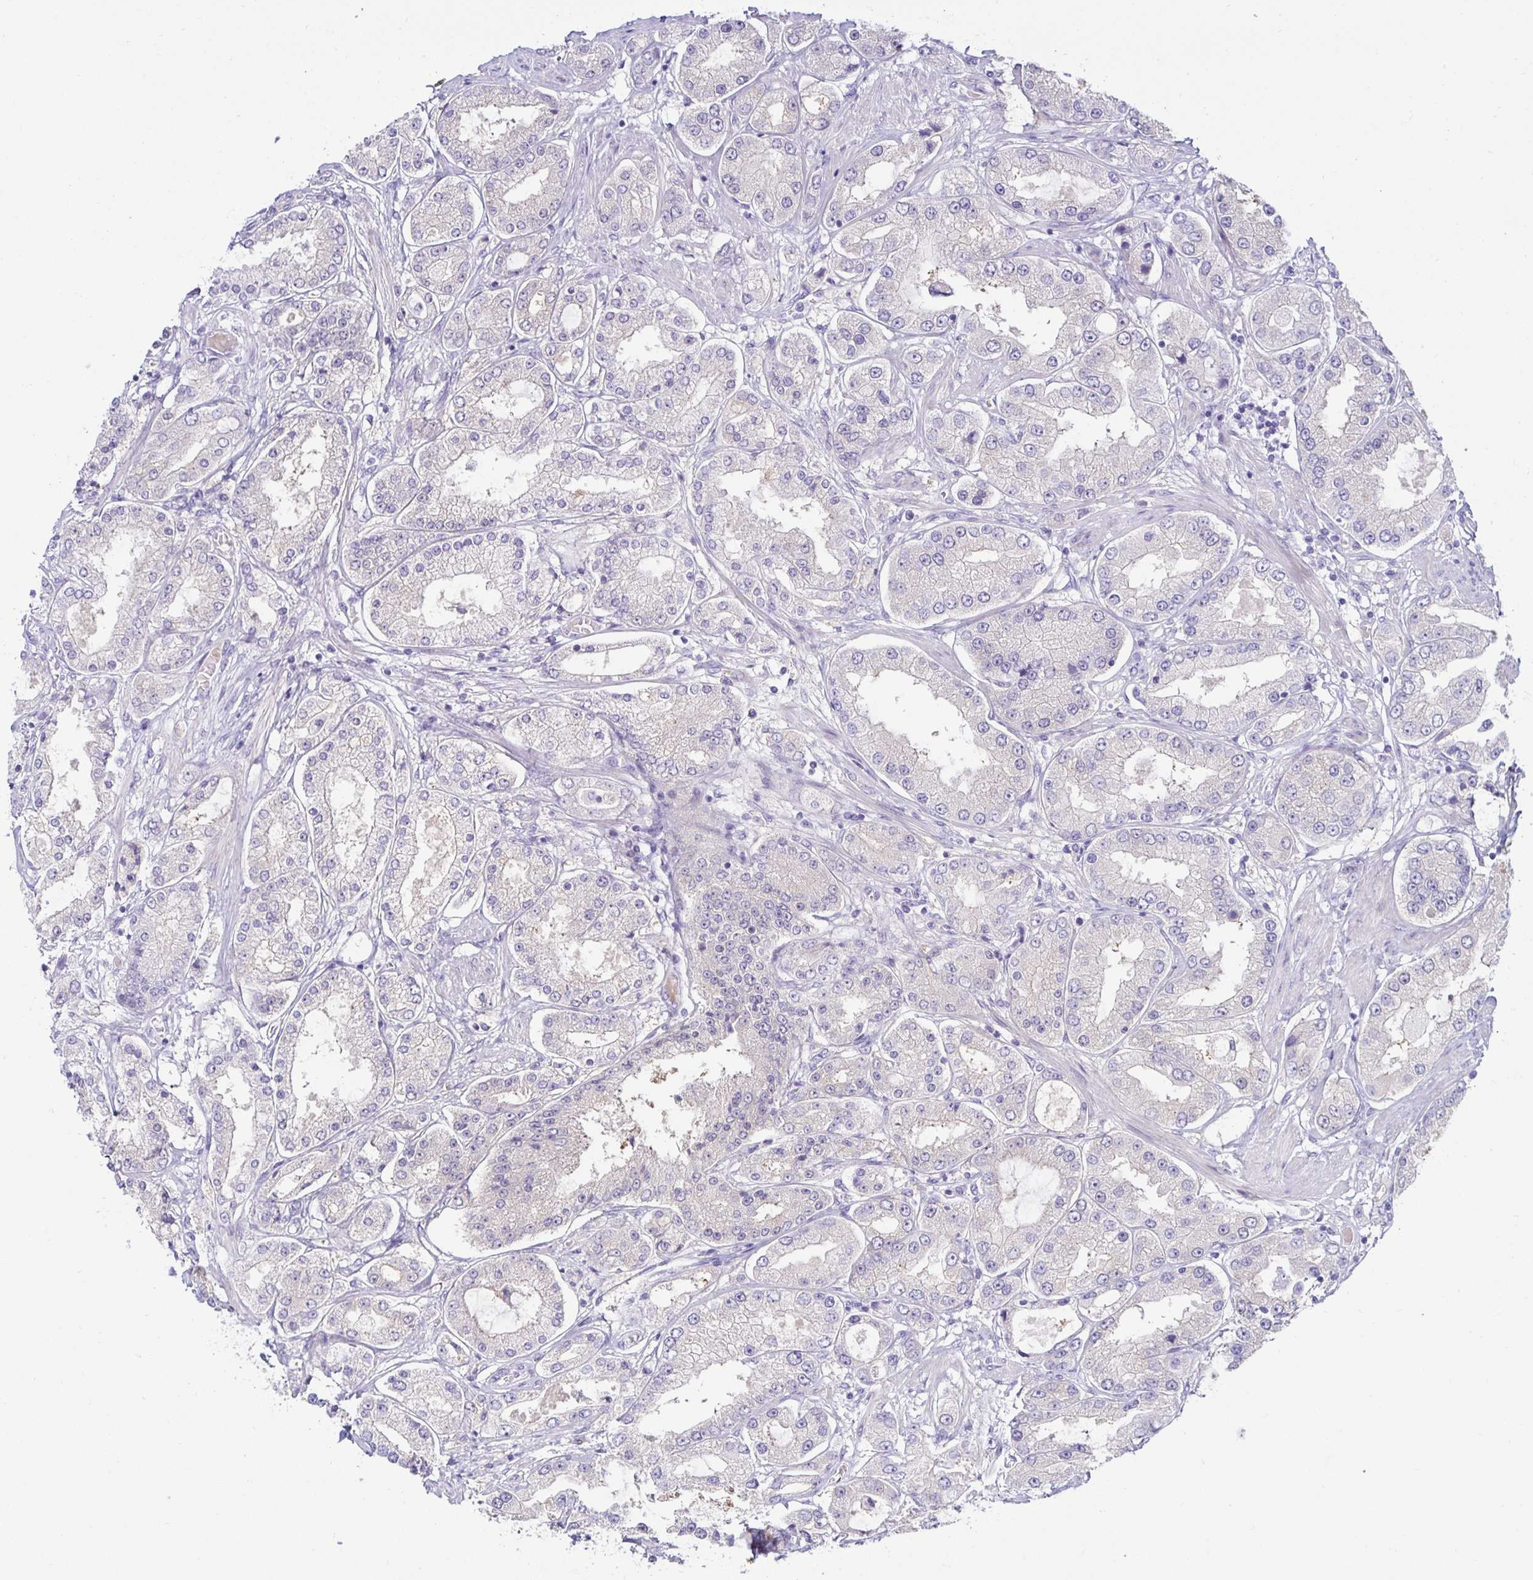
{"staining": {"intensity": "negative", "quantity": "none", "location": "none"}, "tissue": "prostate cancer", "cell_type": "Tumor cells", "image_type": "cancer", "snomed": [{"axis": "morphology", "description": "Adenocarcinoma, High grade"}, {"axis": "topography", "description": "Prostate"}], "caption": "High power microscopy image of an immunohistochemistry image of prostate cancer, revealing no significant staining in tumor cells.", "gene": "MON2", "patient": {"sex": "male", "age": 69}}